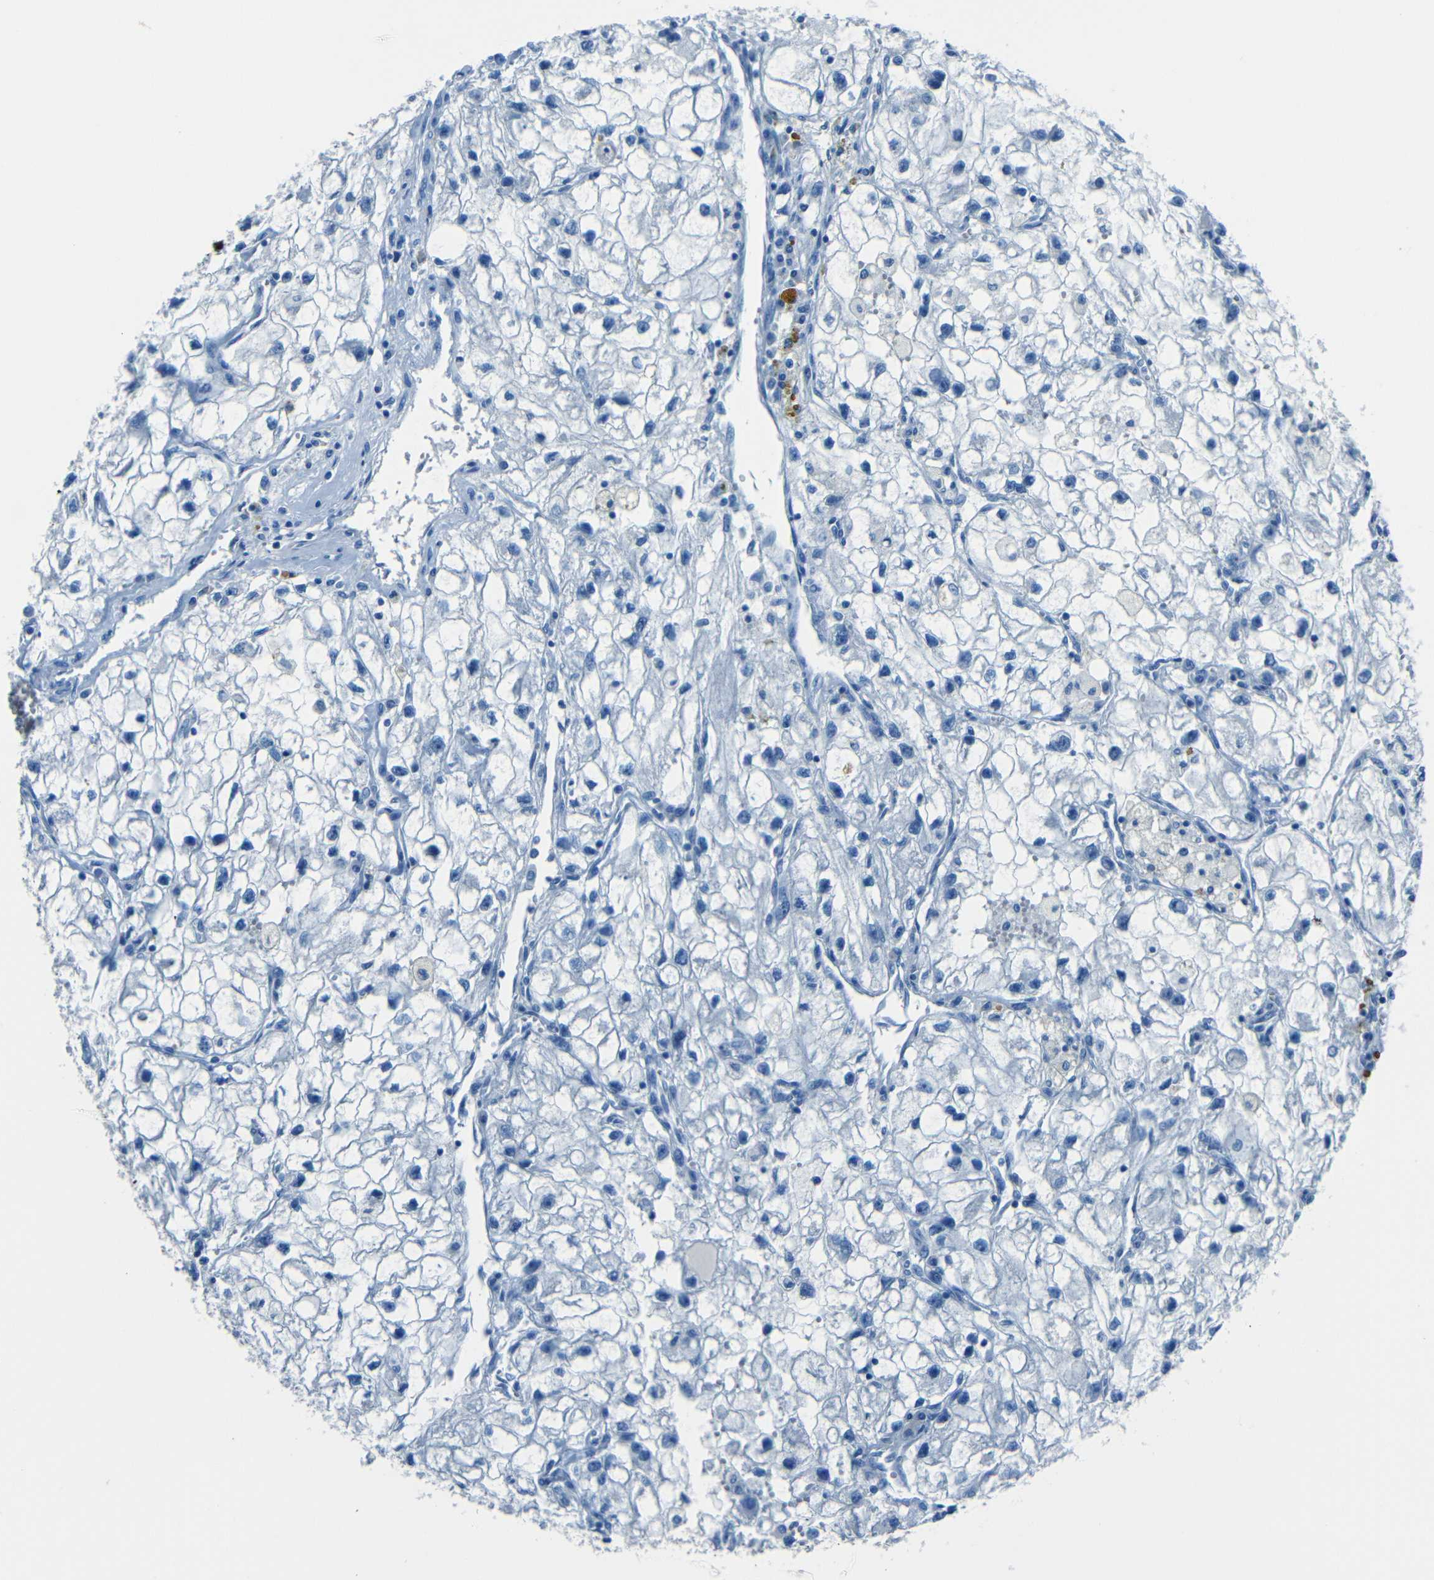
{"staining": {"intensity": "negative", "quantity": "none", "location": "none"}, "tissue": "renal cancer", "cell_type": "Tumor cells", "image_type": "cancer", "snomed": [{"axis": "morphology", "description": "Adenocarcinoma, NOS"}, {"axis": "topography", "description": "Kidney"}], "caption": "This image is of renal cancer stained with immunohistochemistry to label a protein in brown with the nuclei are counter-stained blue. There is no positivity in tumor cells. The staining is performed using DAB (3,3'-diaminobenzidine) brown chromogen with nuclei counter-stained in using hematoxylin.", "gene": "FBN2", "patient": {"sex": "female", "age": 70}}